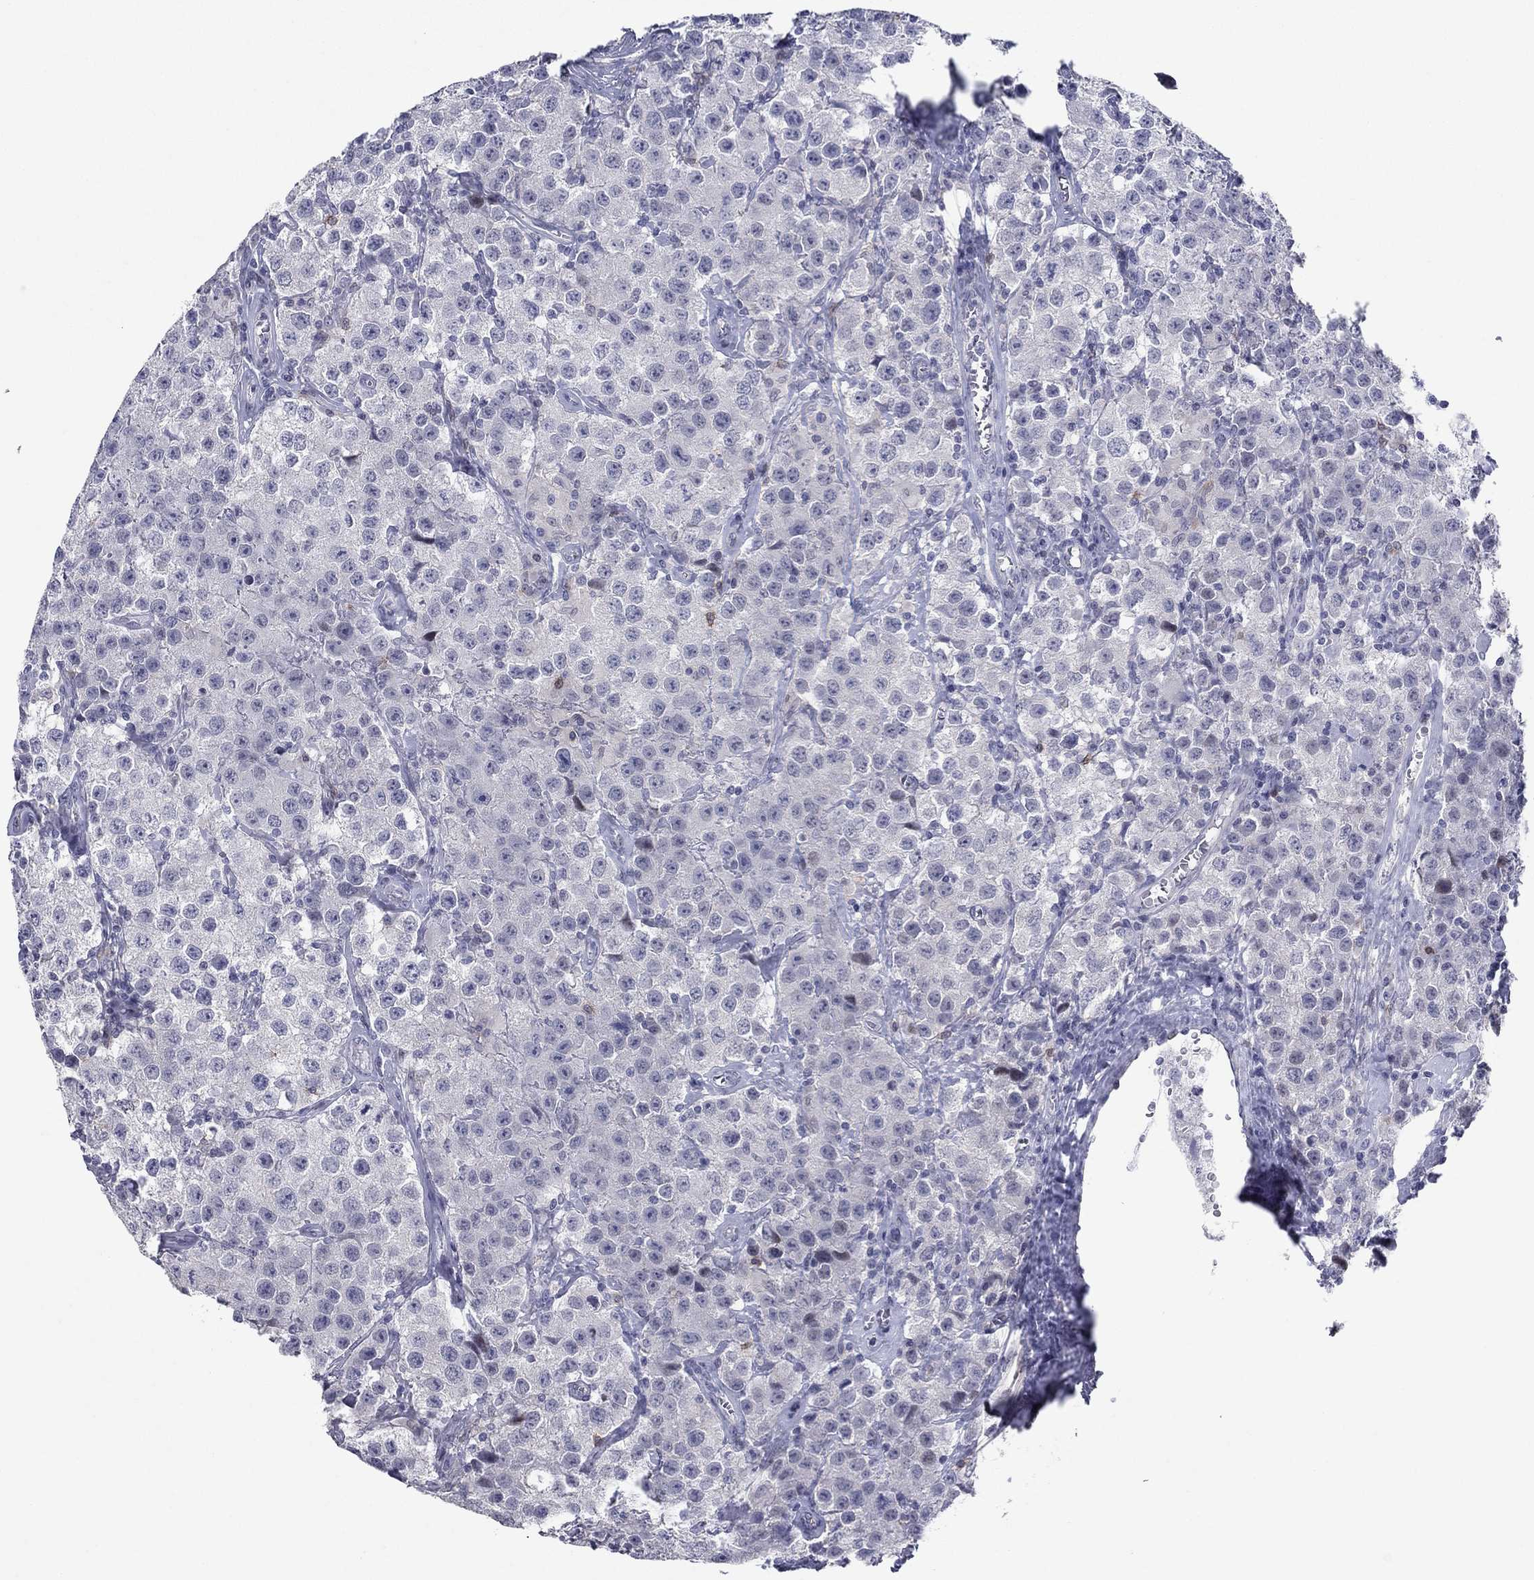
{"staining": {"intensity": "negative", "quantity": "none", "location": "none"}, "tissue": "testis cancer", "cell_type": "Tumor cells", "image_type": "cancer", "snomed": [{"axis": "morphology", "description": "Seminoma, NOS"}, {"axis": "topography", "description": "Testis"}], "caption": "Immunohistochemical staining of human testis seminoma displays no significant staining in tumor cells.", "gene": "ITGAE", "patient": {"sex": "male", "age": 52}}